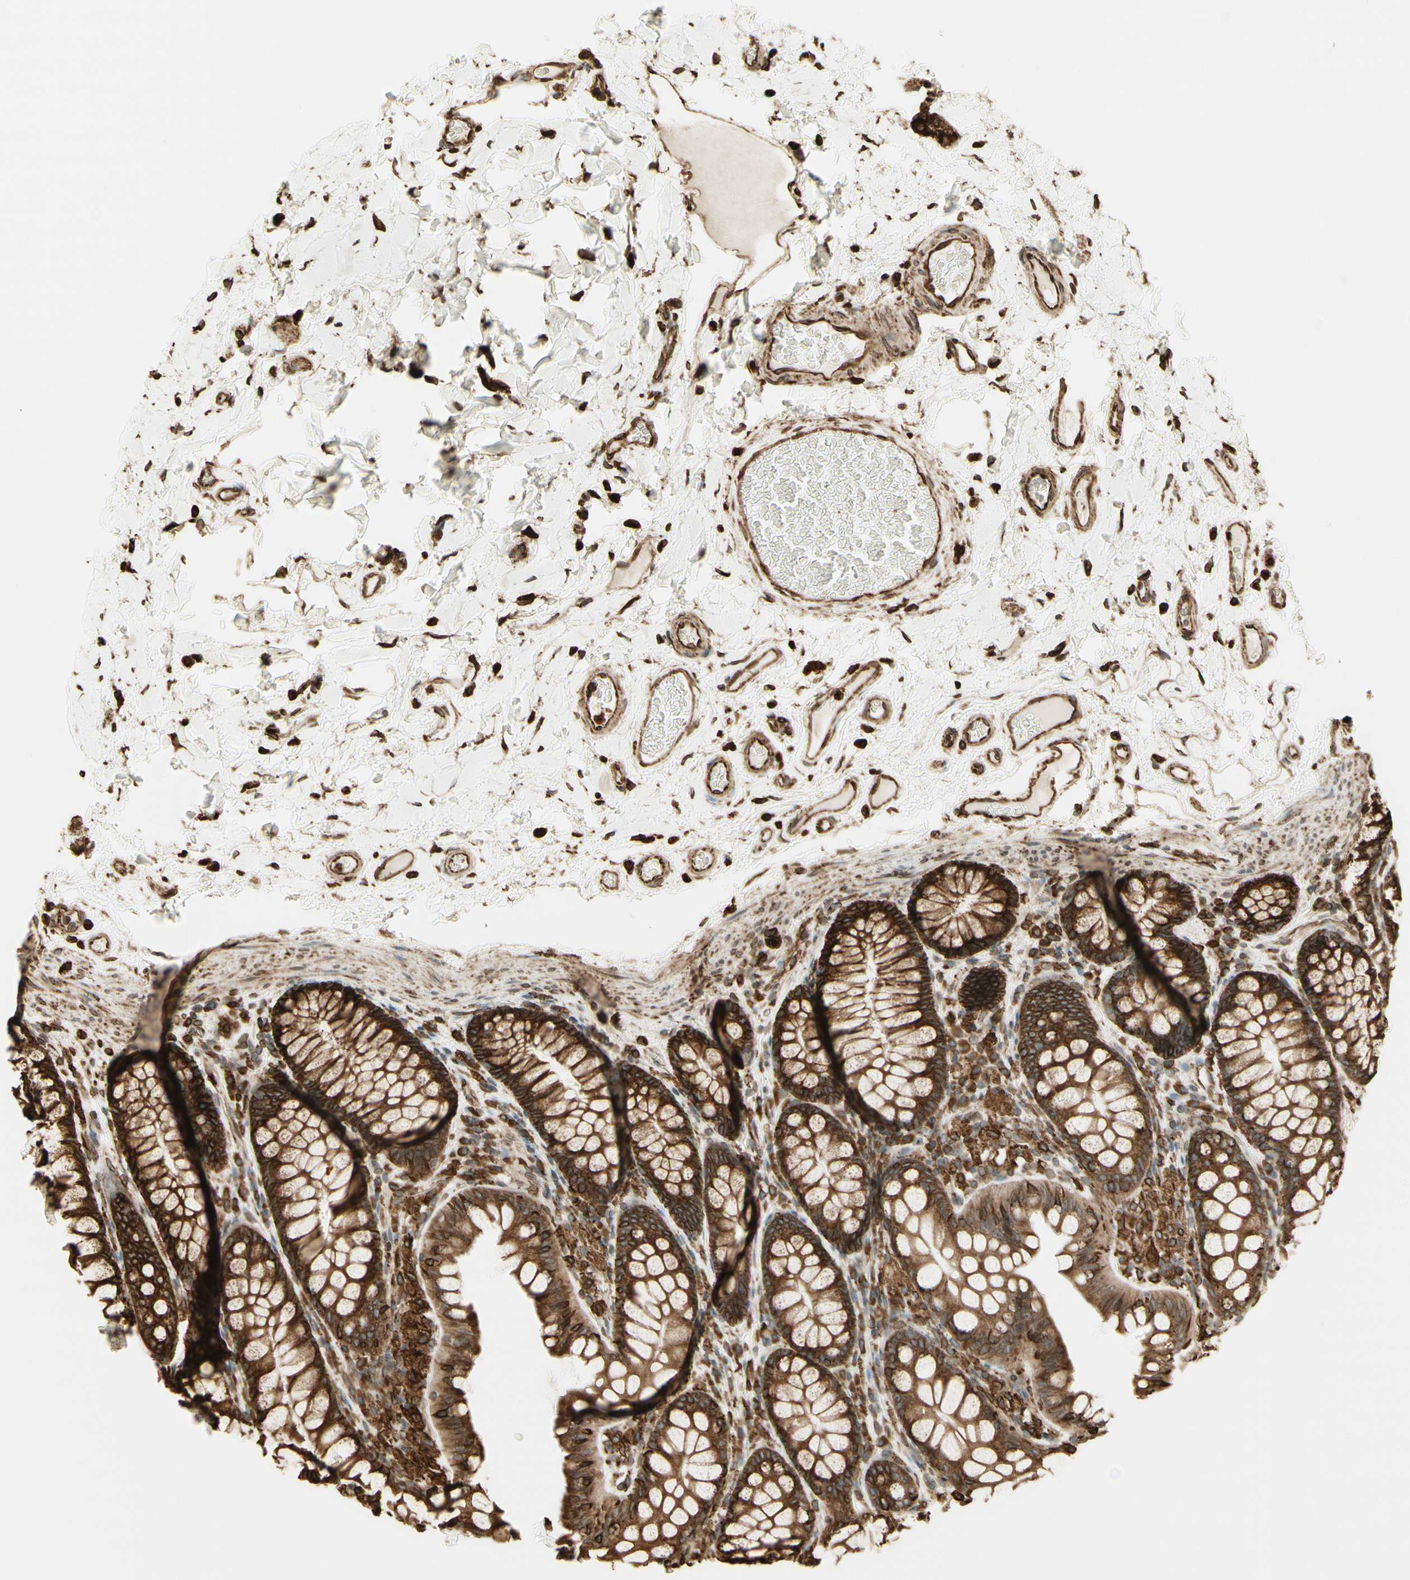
{"staining": {"intensity": "strong", "quantity": ">75%", "location": "cytoplasmic/membranous"}, "tissue": "colon", "cell_type": "Endothelial cells", "image_type": "normal", "snomed": [{"axis": "morphology", "description": "Normal tissue, NOS"}, {"axis": "topography", "description": "Colon"}], "caption": "Strong cytoplasmic/membranous positivity is present in about >75% of endothelial cells in unremarkable colon.", "gene": "CANX", "patient": {"sex": "female", "age": 55}}